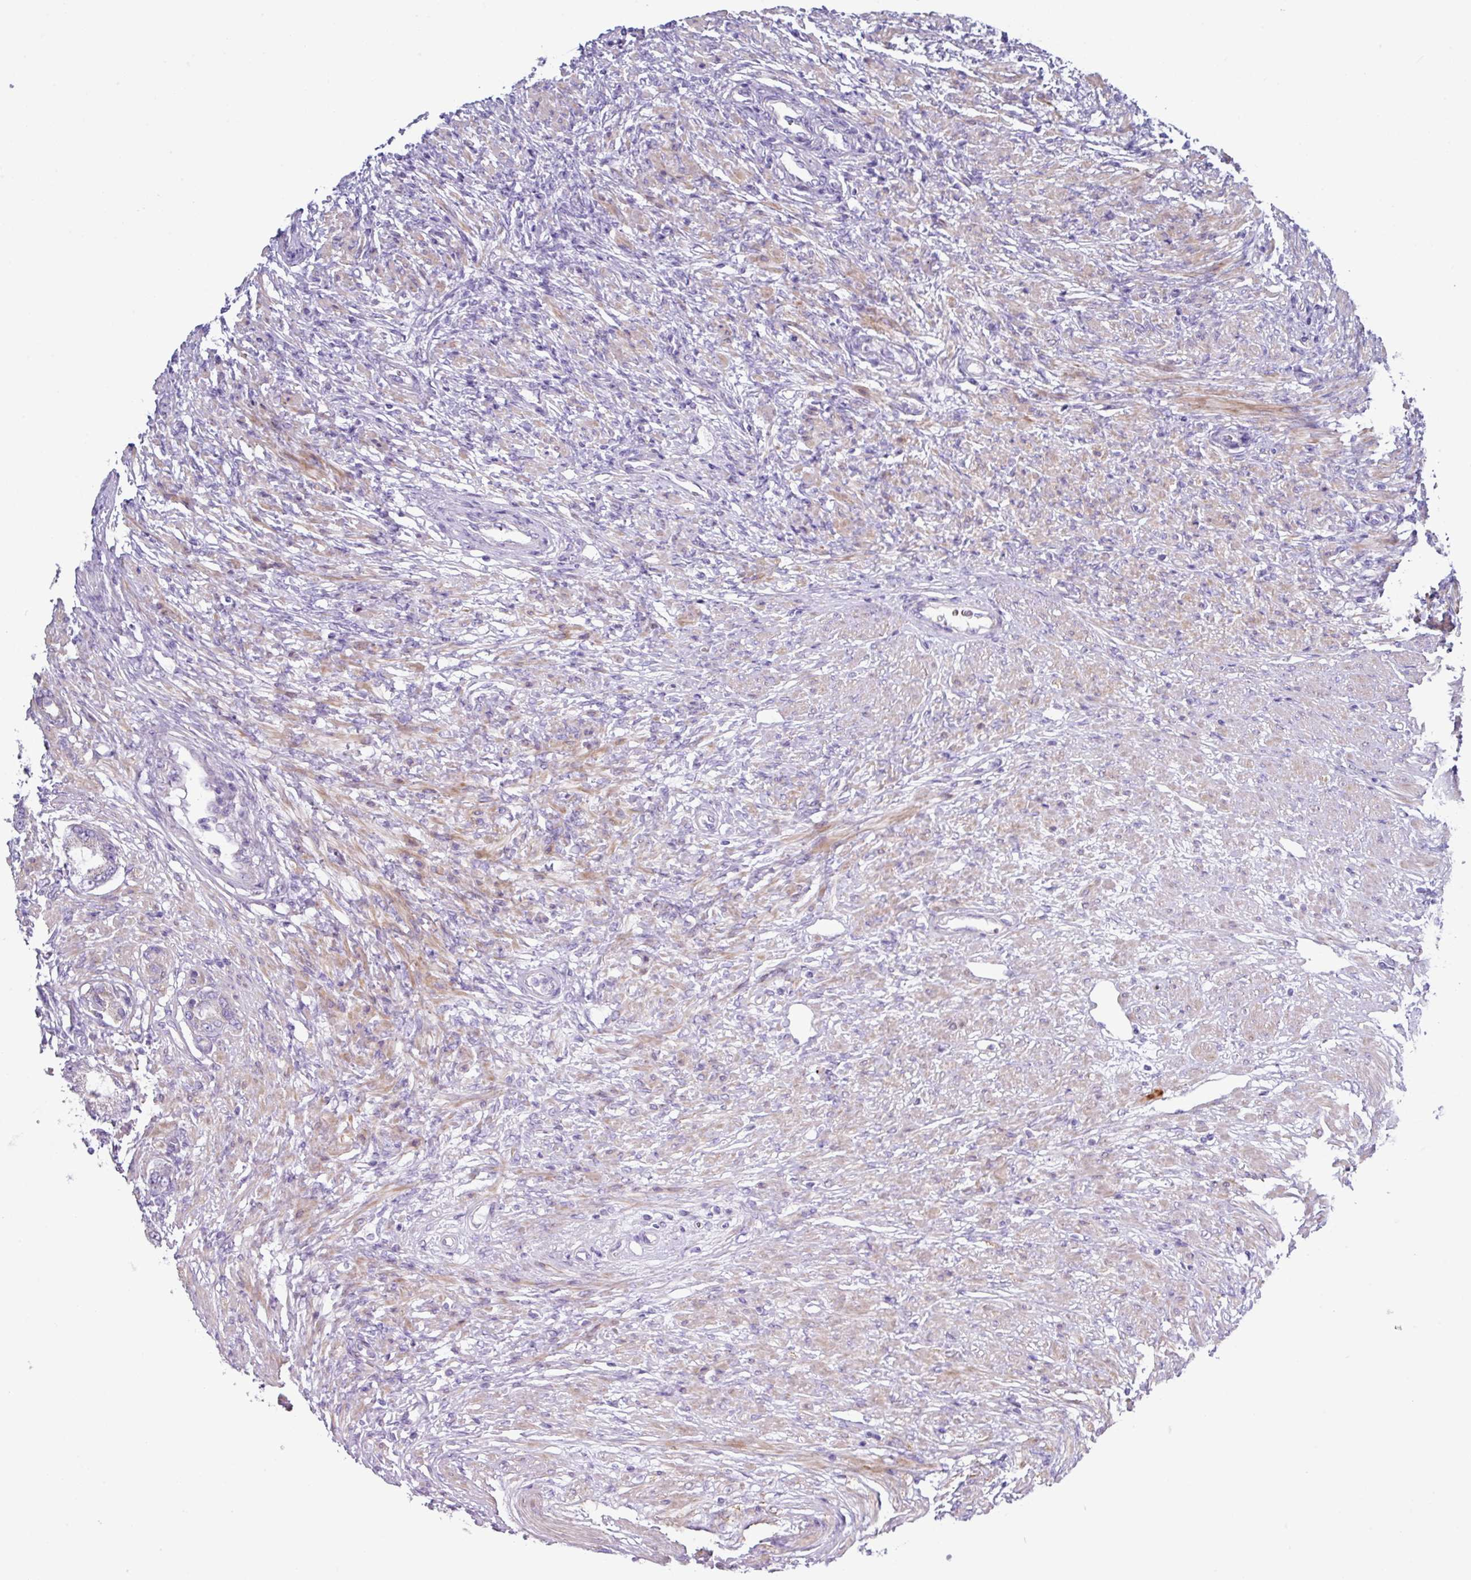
{"staining": {"intensity": "negative", "quantity": "none", "location": "none"}, "tissue": "prostate cancer", "cell_type": "Tumor cells", "image_type": "cancer", "snomed": [{"axis": "morphology", "description": "Adenocarcinoma, High grade"}, {"axis": "topography", "description": "Prostate"}], "caption": "This image is of prostate adenocarcinoma (high-grade) stained with IHC to label a protein in brown with the nuclei are counter-stained blue. There is no staining in tumor cells.", "gene": "RGS16", "patient": {"sex": "male", "age": 69}}